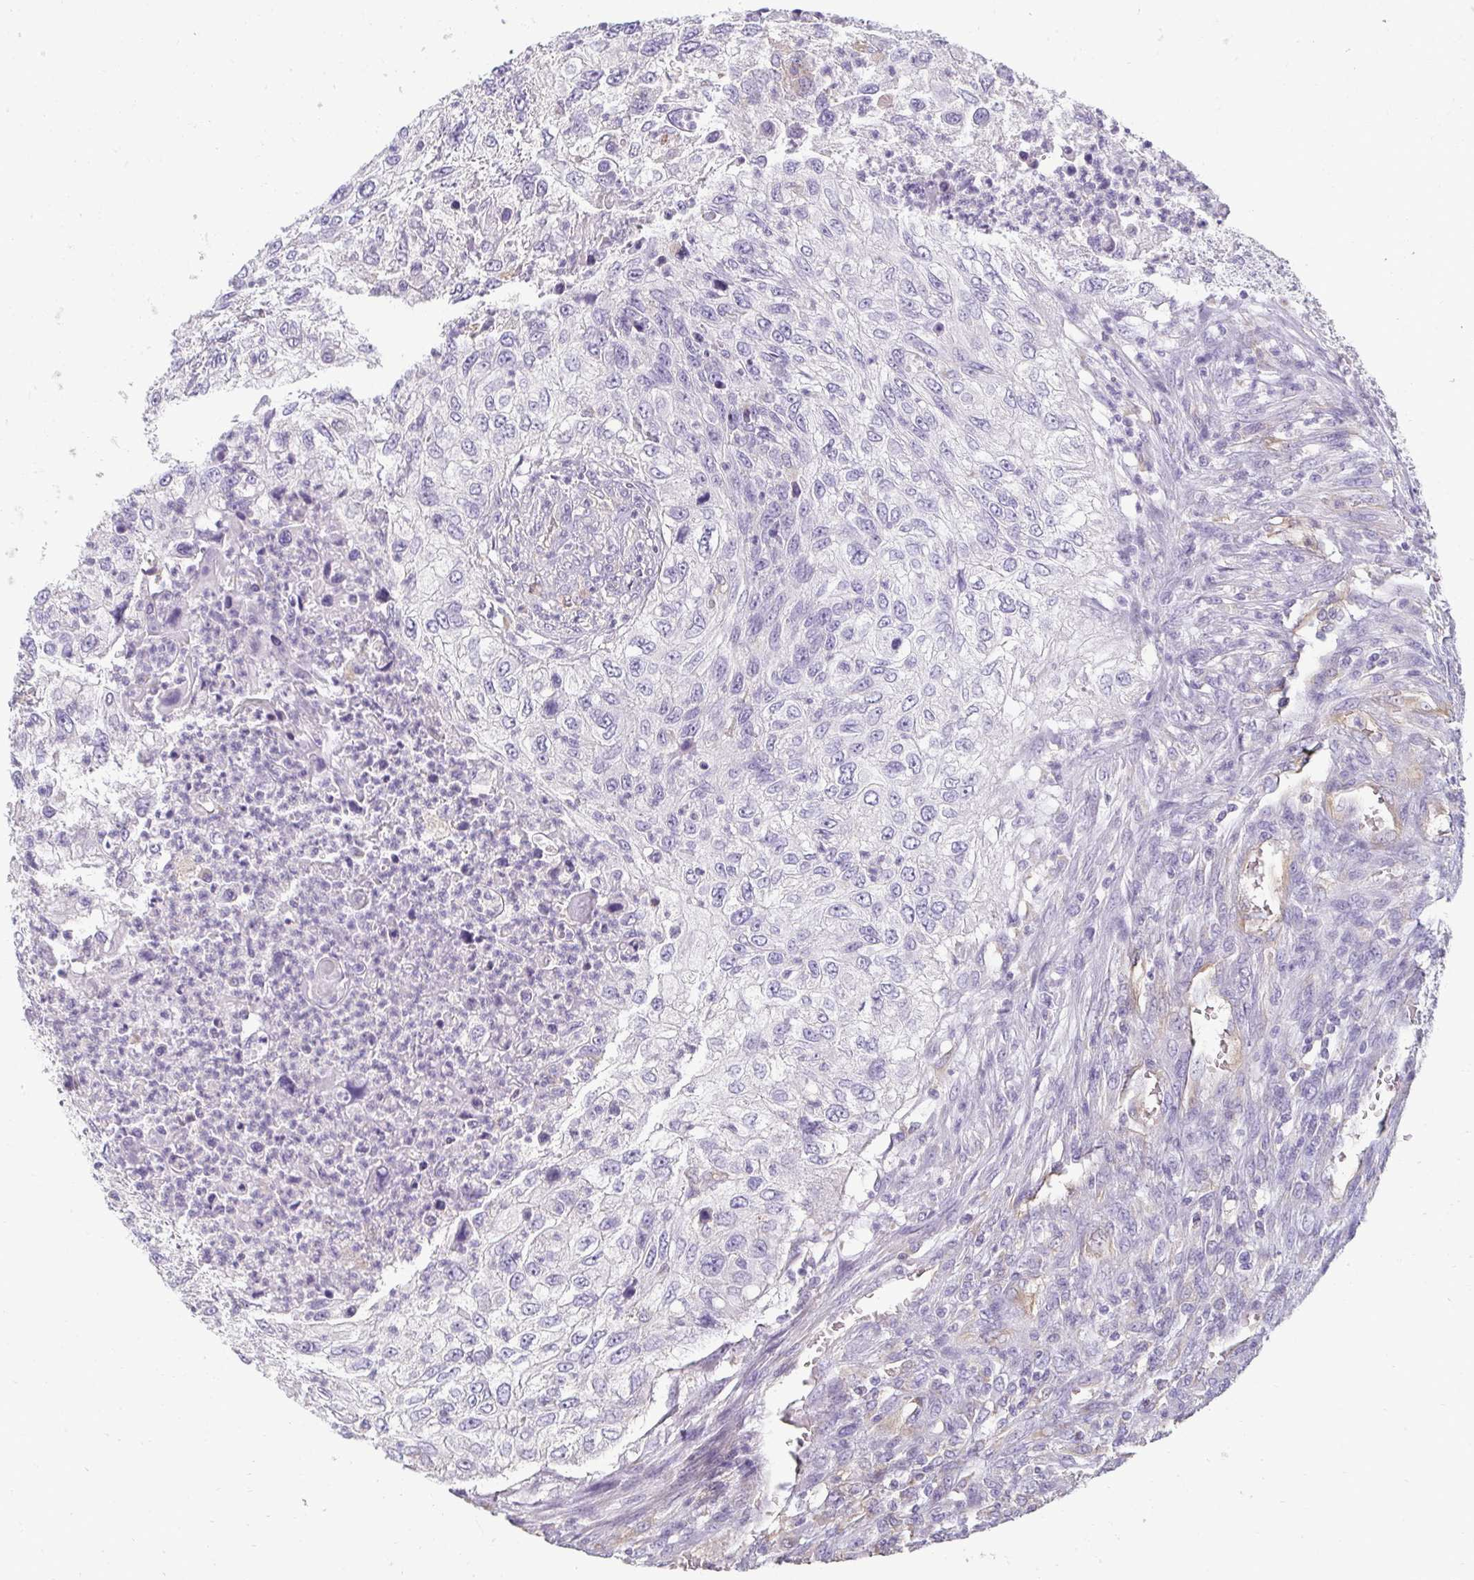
{"staining": {"intensity": "negative", "quantity": "none", "location": "none"}, "tissue": "urothelial cancer", "cell_type": "Tumor cells", "image_type": "cancer", "snomed": [{"axis": "morphology", "description": "Urothelial carcinoma, High grade"}, {"axis": "topography", "description": "Urinary bladder"}], "caption": "Tumor cells are negative for protein expression in human high-grade urothelial carcinoma.", "gene": "PDE2A", "patient": {"sex": "female", "age": 60}}